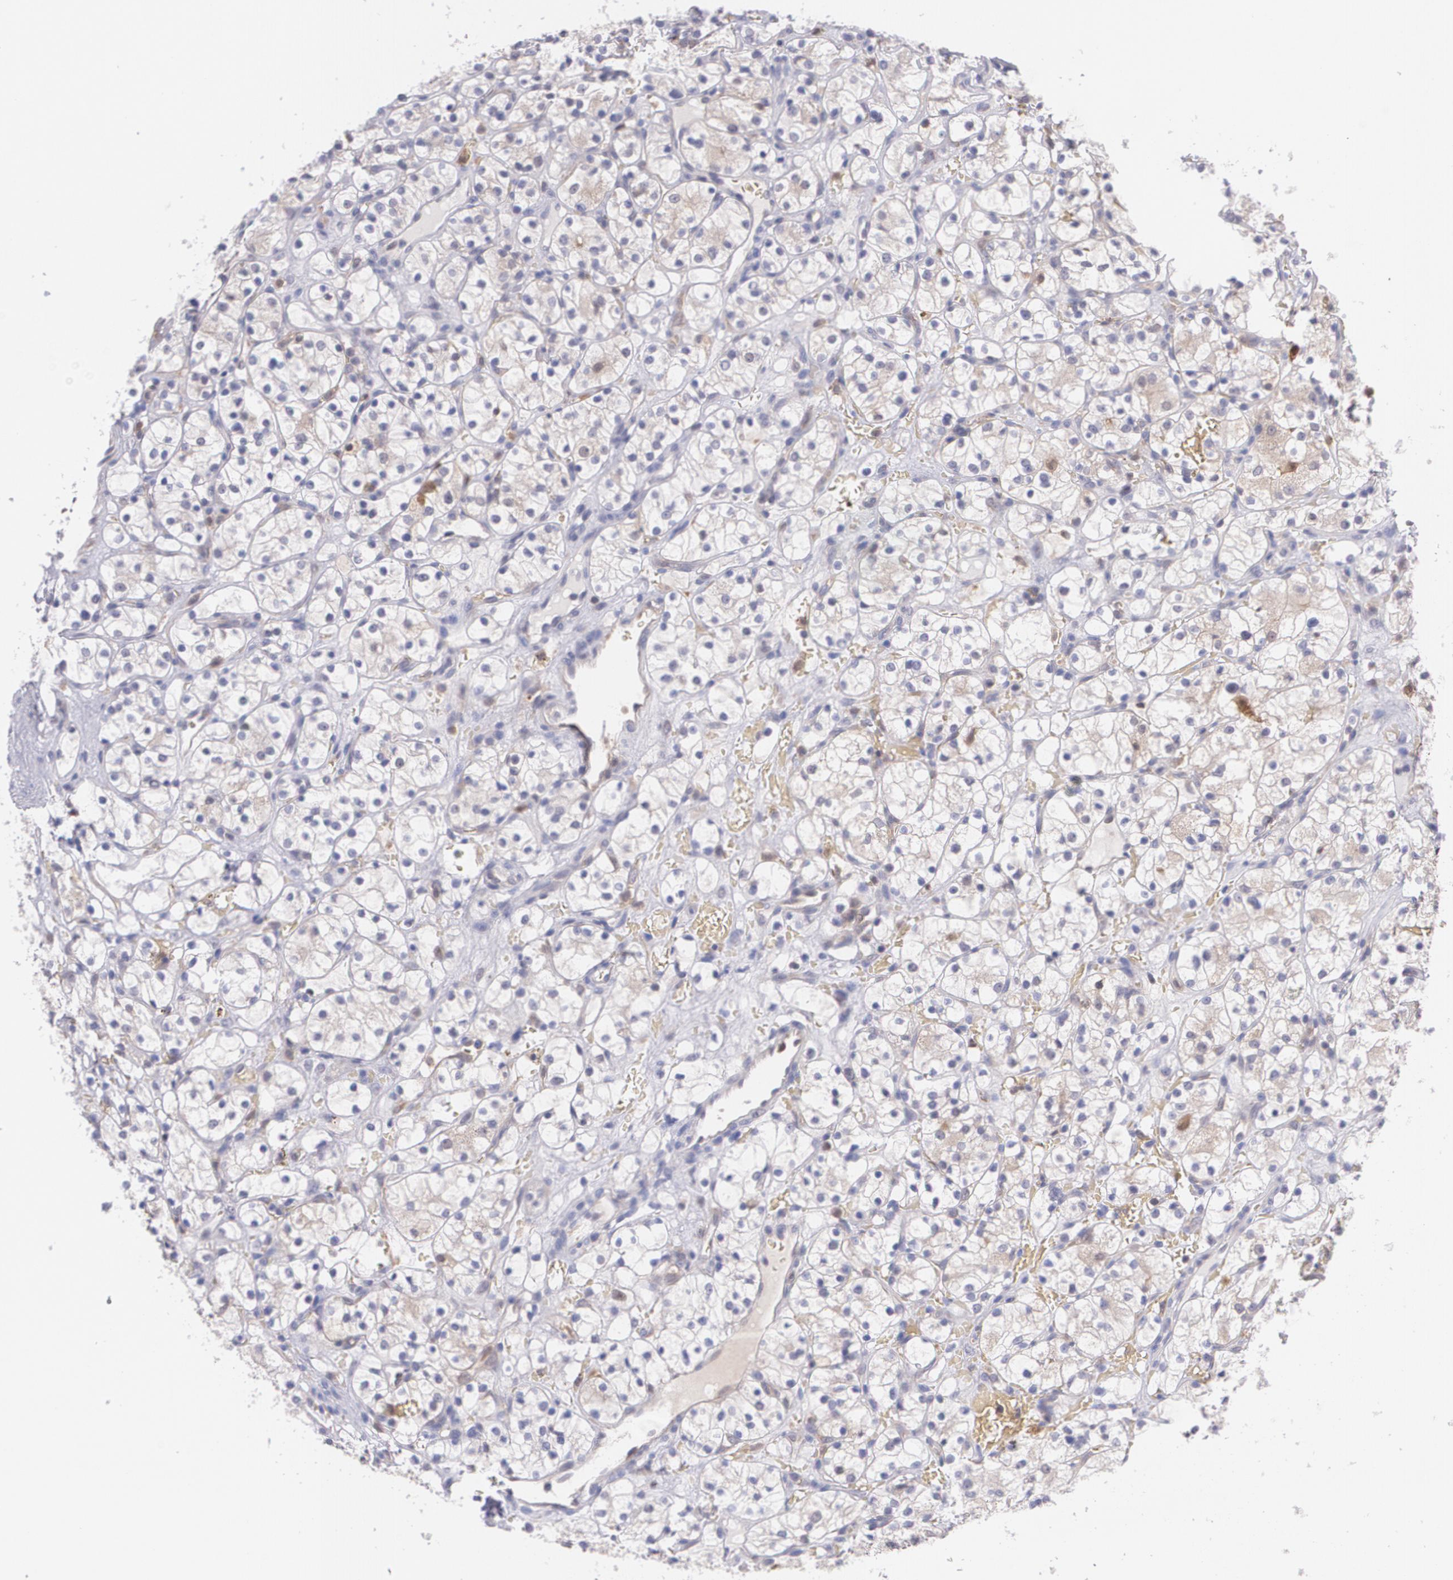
{"staining": {"intensity": "negative", "quantity": "none", "location": "none"}, "tissue": "renal cancer", "cell_type": "Tumor cells", "image_type": "cancer", "snomed": [{"axis": "morphology", "description": "Adenocarcinoma, NOS"}, {"axis": "topography", "description": "Kidney"}], "caption": "The photomicrograph demonstrates no staining of tumor cells in renal adenocarcinoma.", "gene": "HSPH1", "patient": {"sex": "female", "age": 60}}